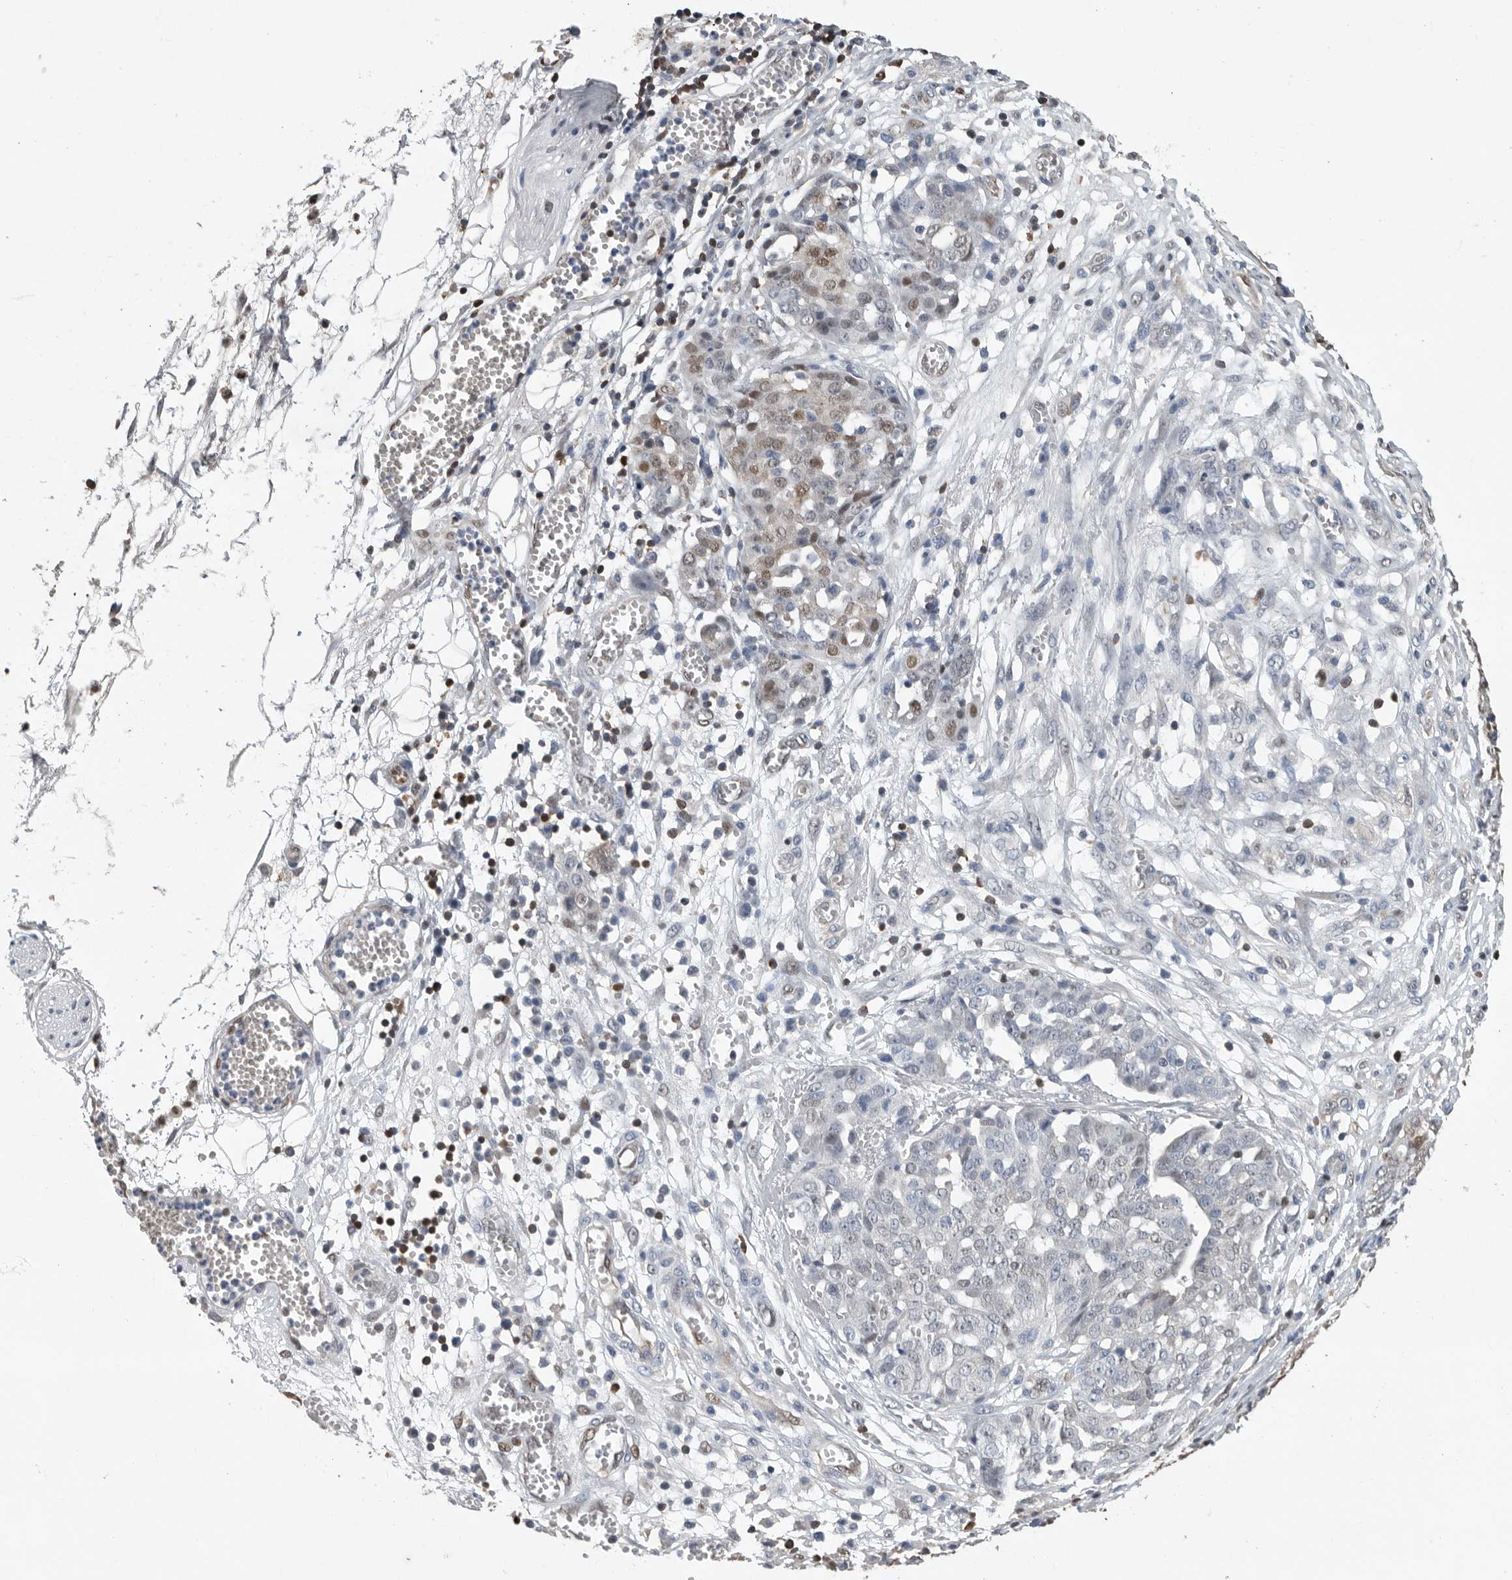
{"staining": {"intensity": "weak", "quantity": "25%-75%", "location": "nuclear"}, "tissue": "ovarian cancer", "cell_type": "Tumor cells", "image_type": "cancer", "snomed": [{"axis": "morphology", "description": "Cystadenocarcinoma, serous, NOS"}, {"axis": "topography", "description": "Soft tissue"}, {"axis": "topography", "description": "Ovary"}], "caption": "Human ovarian serous cystadenocarcinoma stained with a protein marker displays weak staining in tumor cells.", "gene": "PDCD4", "patient": {"sex": "female", "age": 57}}